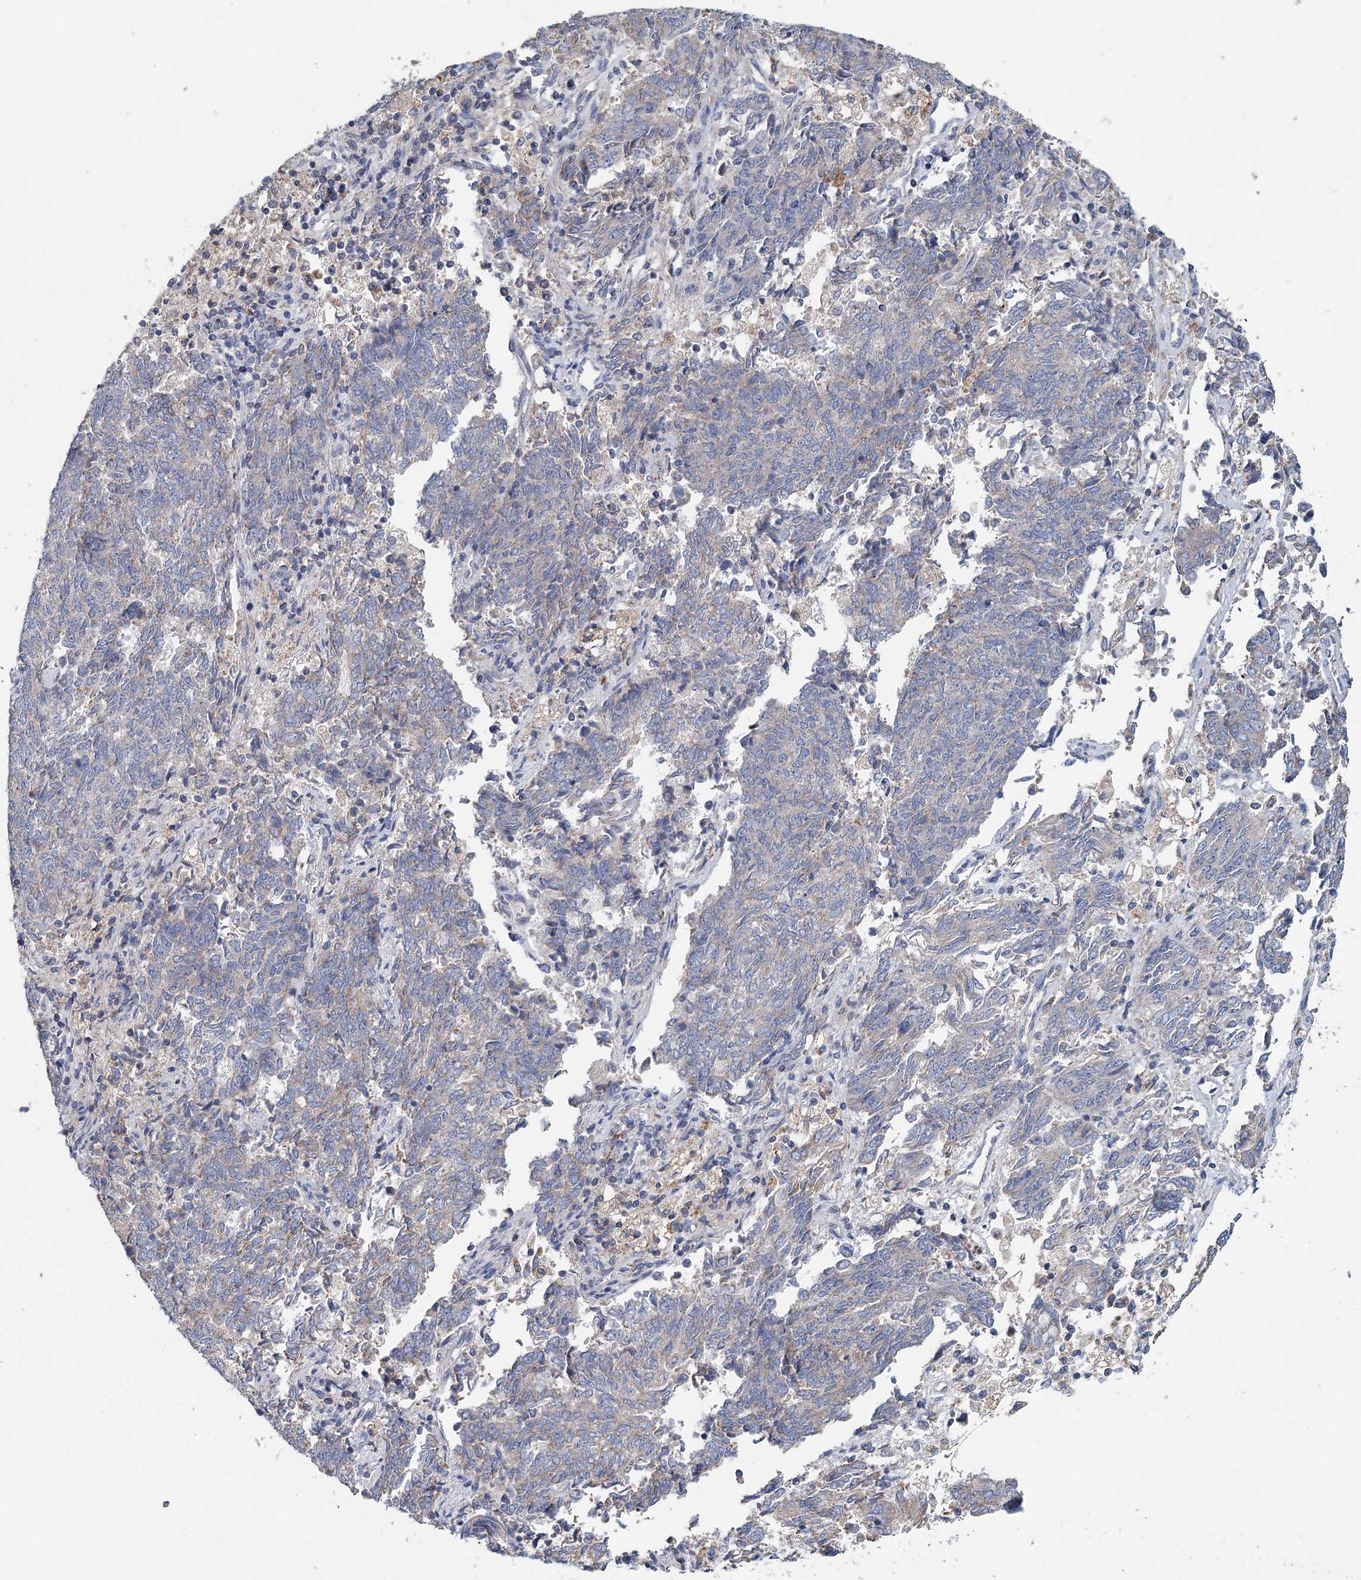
{"staining": {"intensity": "moderate", "quantity": "<25%", "location": "cytoplasmic/membranous"}, "tissue": "endometrial cancer", "cell_type": "Tumor cells", "image_type": "cancer", "snomed": [{"axis": "morphology", "description": "Adenocarcinoma, NOS"}, {"axis": "topography", "description": "Endometrium"}], "caption": "Protein staining exhibits moderate cytoplasmic/membranous staining in about <25% of tumor cells in endometrial cancer (adenocarcinoma).", "gene": "ANKRD16", "patient": {"sex": "female", "age": 80}}